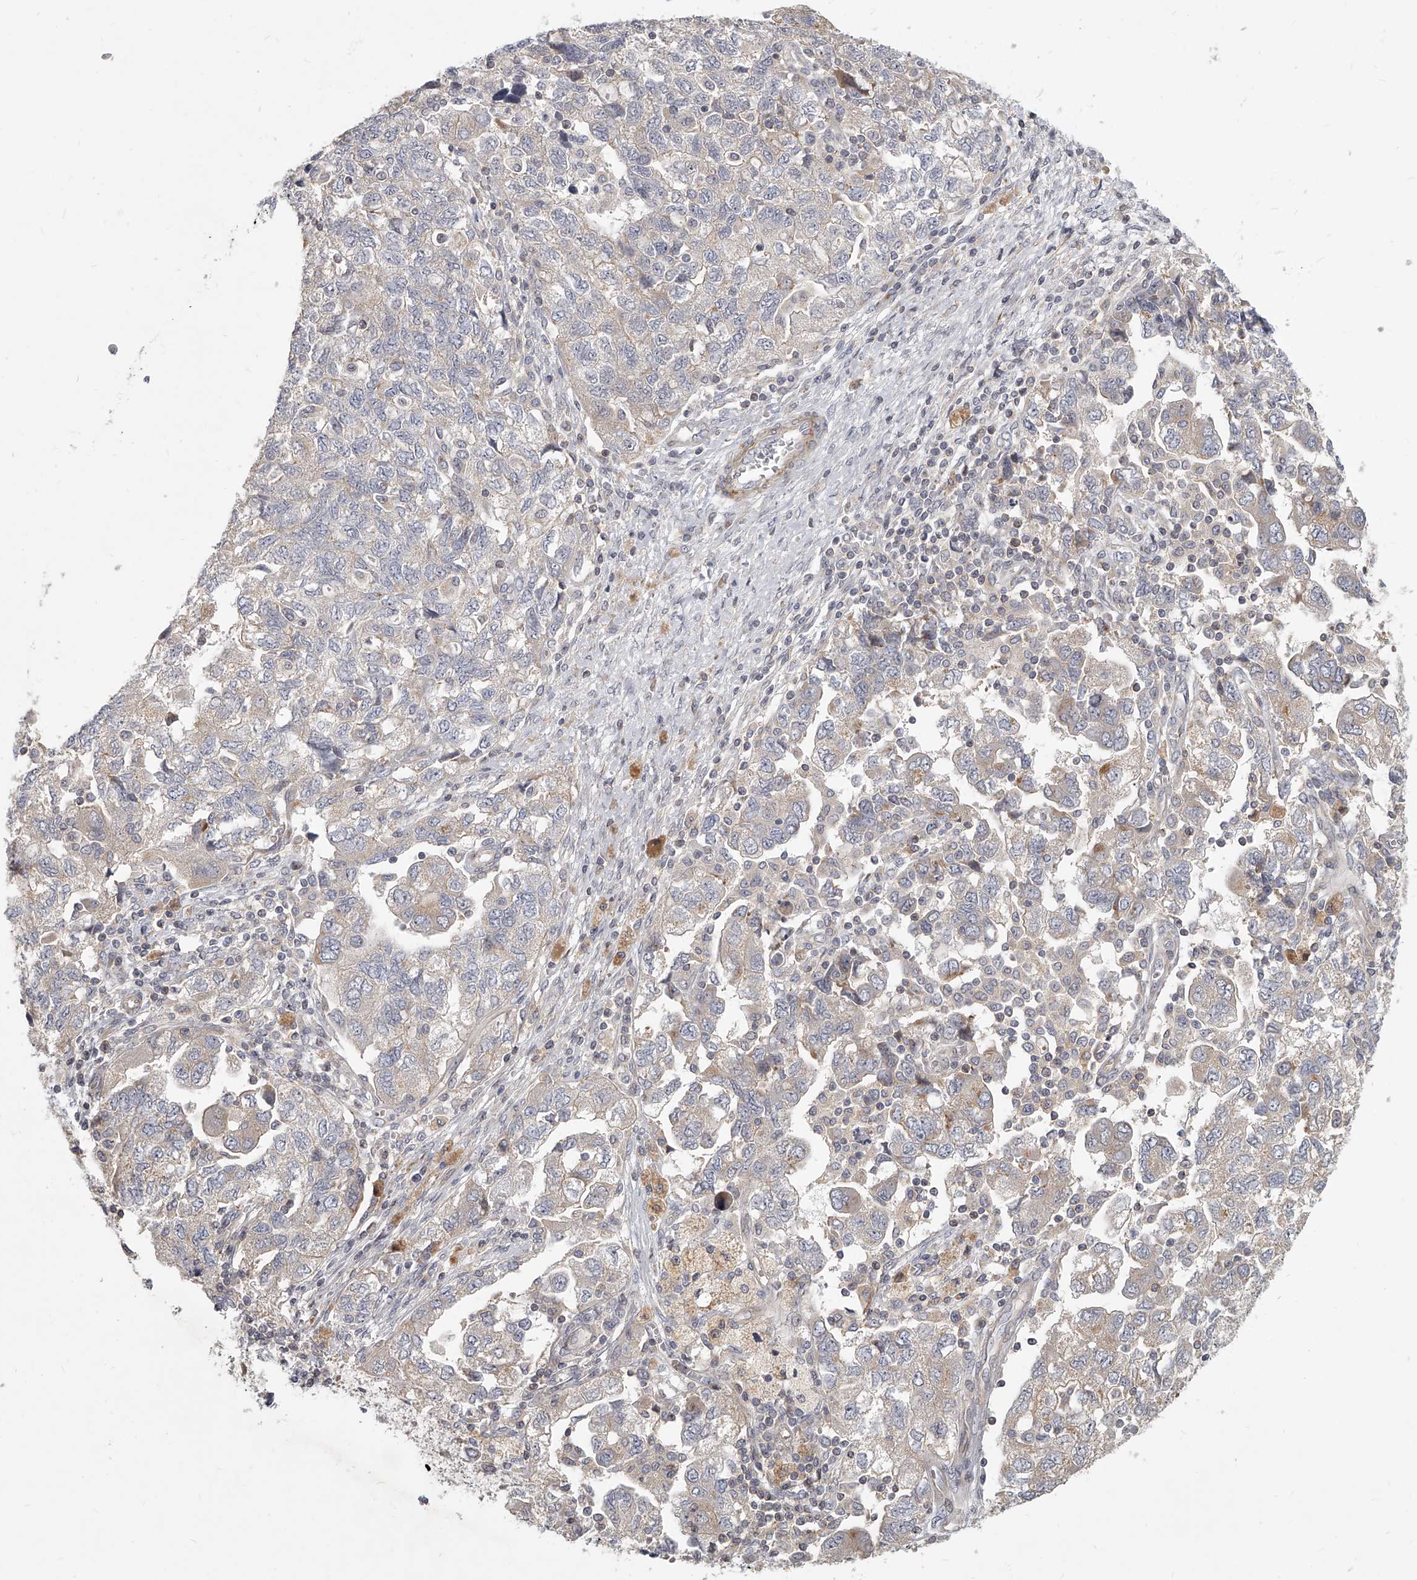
{"staining": {"intensity": "weak", "quantity": "<25%", "location": "cytoplasmic/membranous"}, "tissue": "ovarian cancer", "cell_type": "Tumor cells", "image_type": "cancer", "snomed": [{"axis": "morphology", "description": "Carcinoma, NOS"}, {"axis": "morphology", "description": "Cystadenocarcinoma, serous, NOS"}, {"axis": "topography", "description": "Ovary"}], "caption": "DAB immunohistochemical staining of human ovarian serous cystadenocarcinoma shows no significant expression in tumor cells.", "gene": "SLC37A1", "patient": {"sex": "female", "age": 69}}